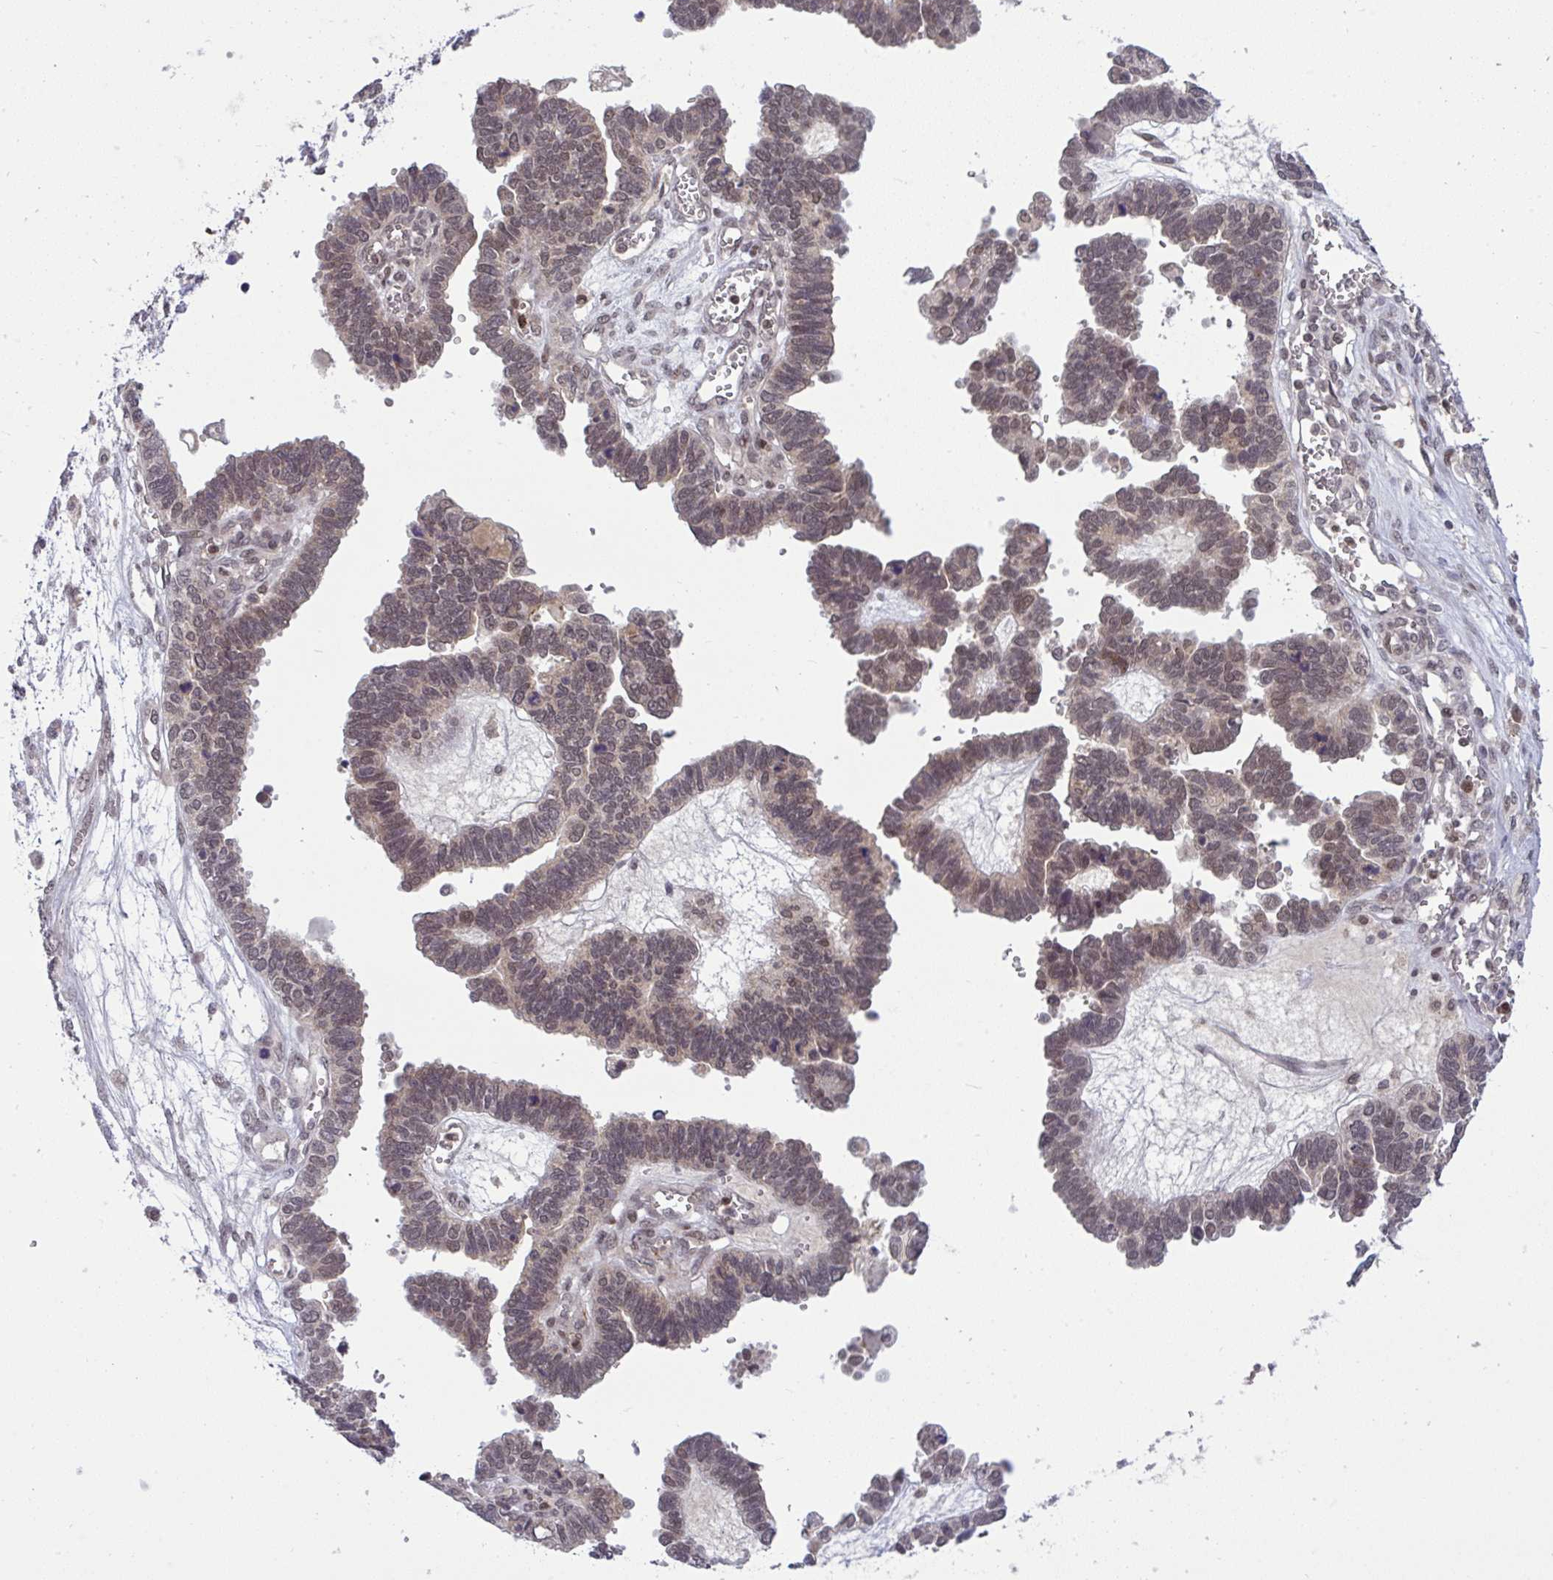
{"staining": {"intensity": "moderate", "quantity": ">75%", "location": "nuclear"}, "tissue": "ovarian cancer", "cell_type": "Tumor cells", "image_type": "cancer", "snomed": [{"axis": "morphology", "description": "Cystadenocarcinoma, serous, NOS"}, {"axis": "topography", "description": "Ovary"}], "caption": "Protein staining shows moderate nuclear positivity in approximately >75% of tumor cells in ovarian serous cystadenocarcinoma.", "gene": "KLF2", "patient": {"sex": "female", "age": 51}}